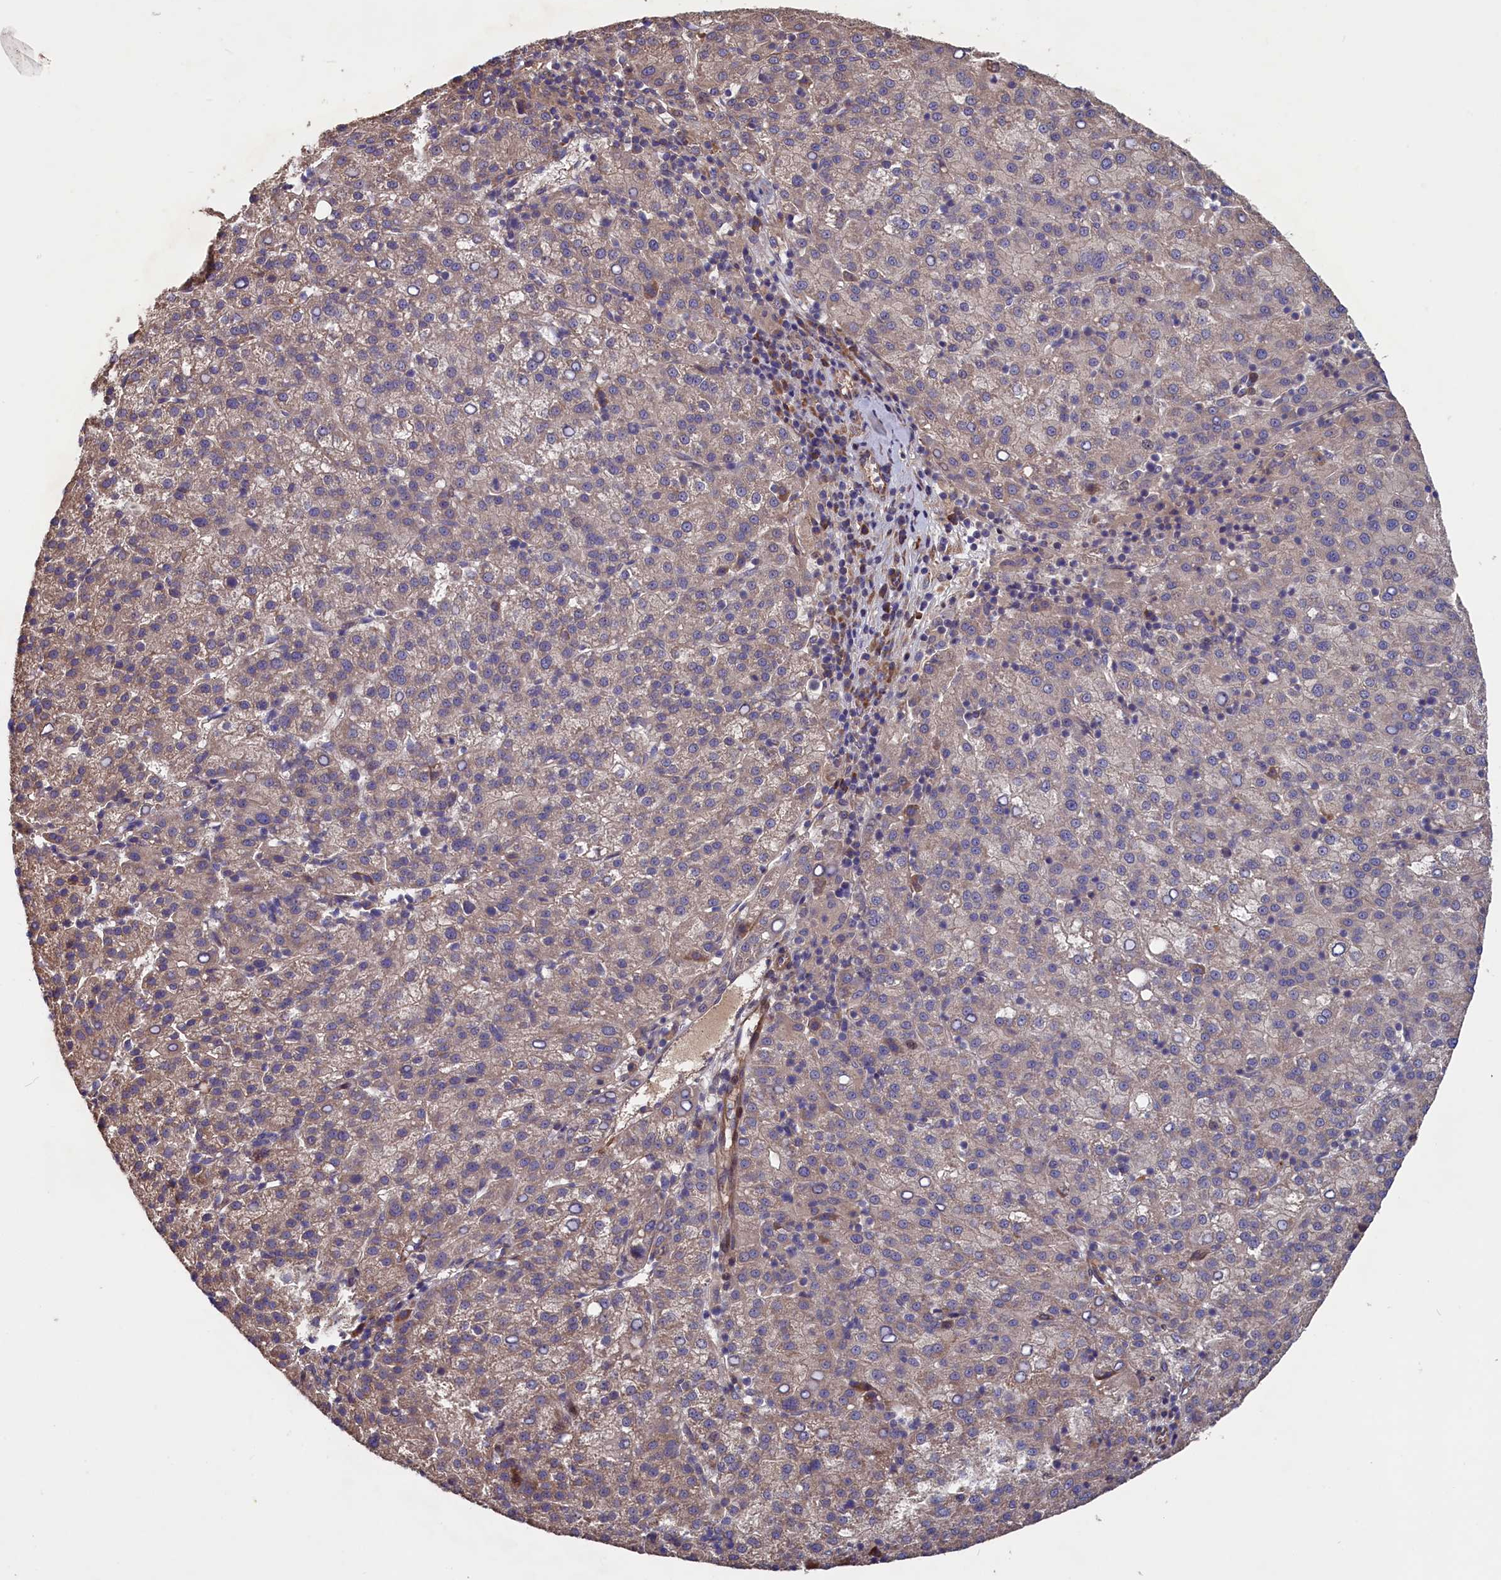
{"staining": {"intensity": "weak", "quantity": "<25%", "location": "cytoplasmic/membranous"}, "tissue": "liver cancer", "cell_type": "Tumor cells", "image_type": "cancer", "snomed": [{"axis": "morphology", "description": "Carcinoma, Hepatocellular, NOS"}, {"axis": "topography", "description": "Liver"}], "caption": "DAB immunohistochemical staining of human liver cancer (hepatocellular carcinoma) shows no significant staining in tumor cells.", "gene": "GREB1L", "patient": {"sex": "female", "age": 58}}